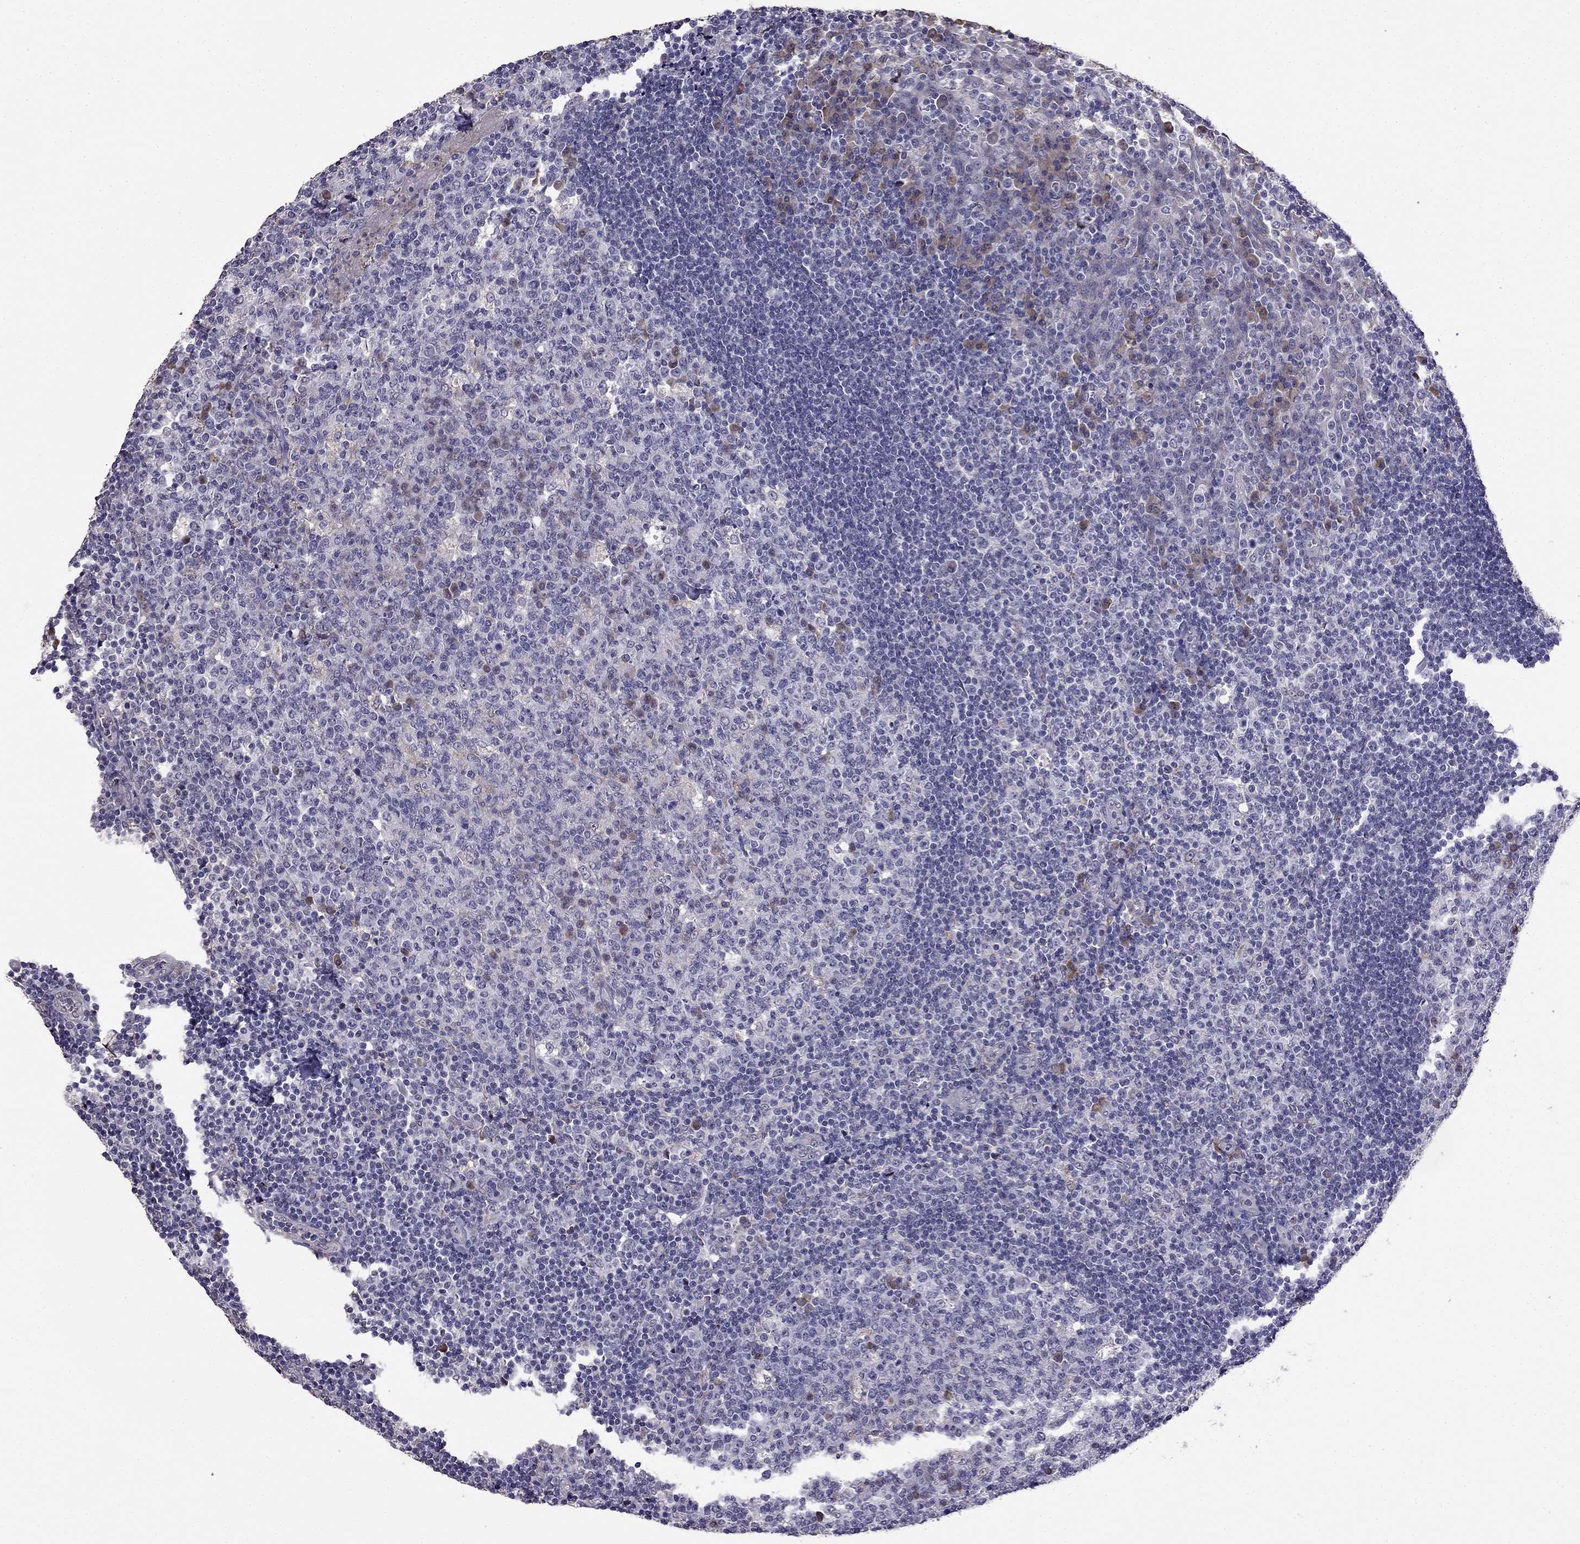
{"staining": {"intensity": "moderate", "quantity": "<25%", "location": "cytoplasmic/membranous"}, "tissue": "tonsil", "cell_type": "Germinal center cells", "image_type": "normal", "snomed": [{"axis": "morphology", "description": "Normal tissue, NOS"}, {"axis": "topography", "description": "Tonsil"}], "caption": "Immunohistochemistry of unremarkable human tonsil demonstrates low levels of moderate cytoplasmic/membranous positivity in approximately <25% of germinal center cells. The staining is performed using DAB (3,3'-diaminobenzidine) brown chromogen to label protein expression. The nuclei are counter-stained blue using hematoxylin.", "gene": "CDH9", "patient": {"sex": "female", "age": 13}}